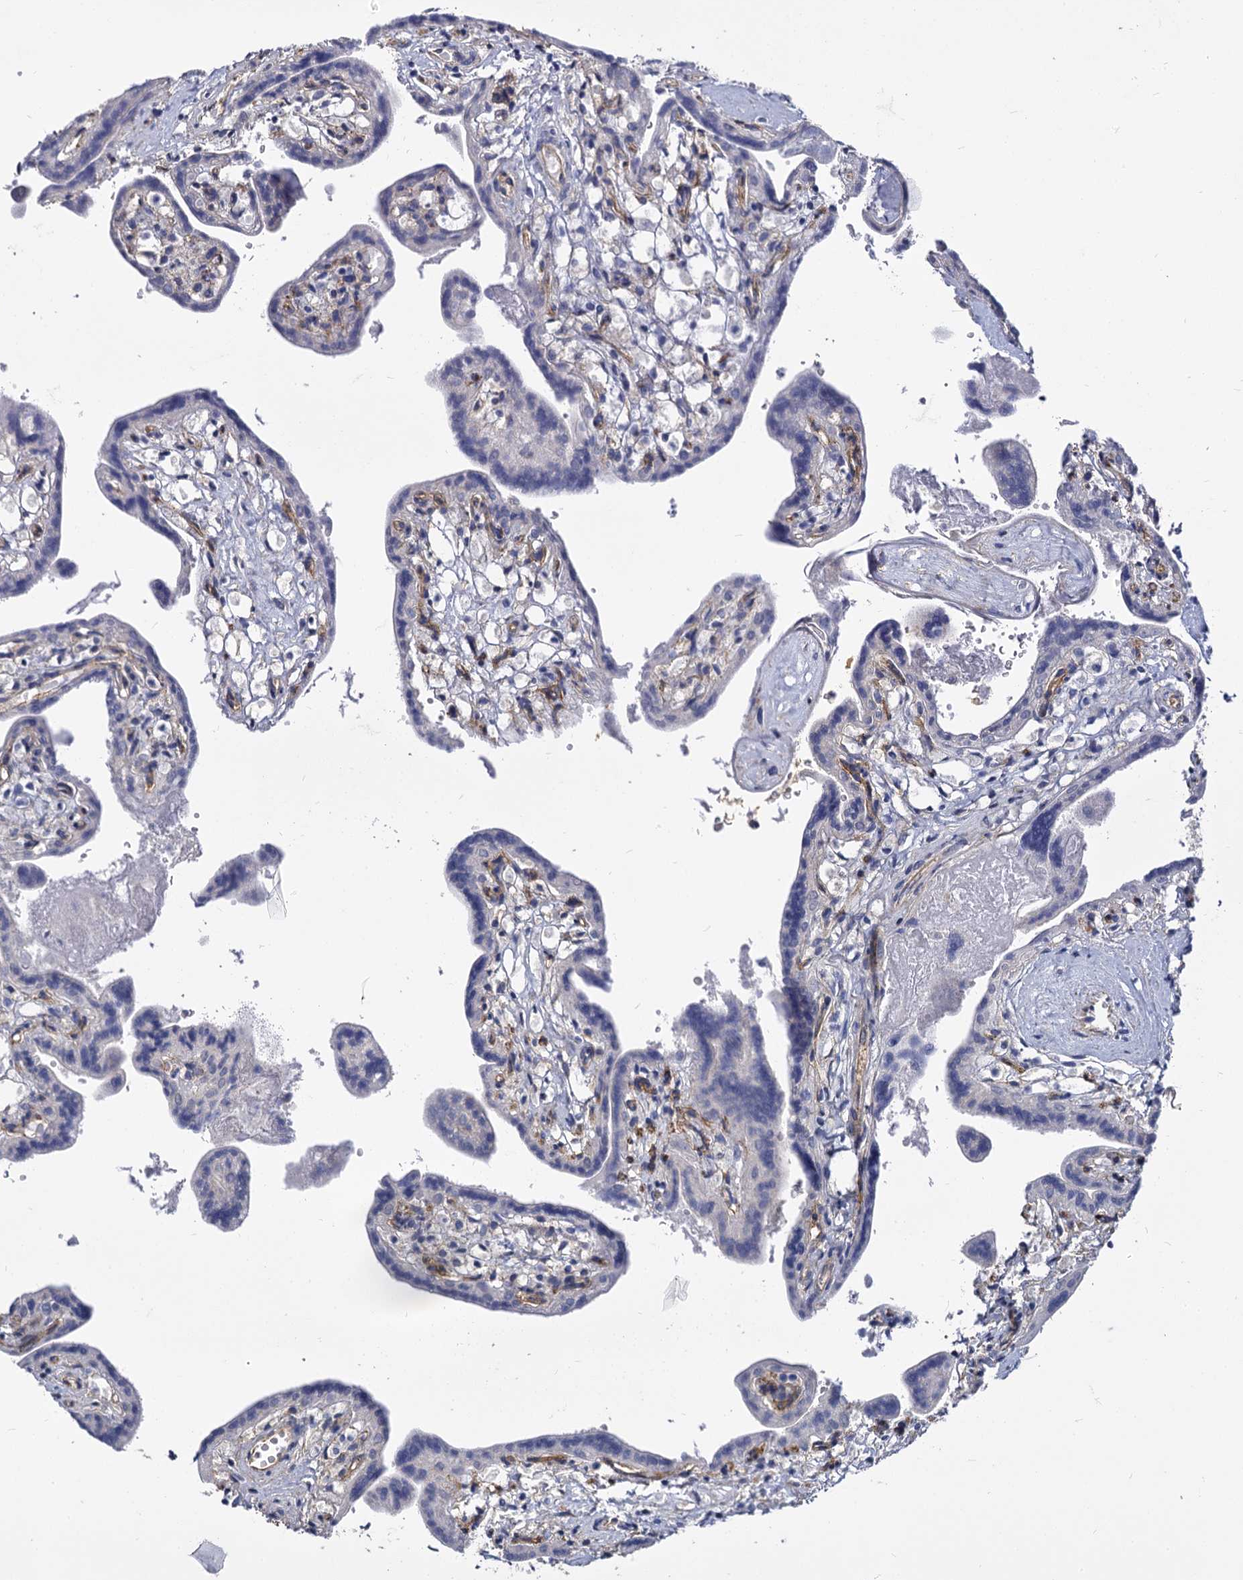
{"staining": {"intensity": "negative", "quantity": "none", "location": "none"}, "tissue": "placenta", "cell_type": "Trophoblastic cells", "image_type": "normal", "snomed": [{"axis": "morphology", "description": "Normal tissue, NOS"}, {"axis": "topography", "description": "Placenta"}], "caption": "High power microscopy image of an IHC image of normal placenta, revealing no significant positivity in trophoblastic cells.", "gene": "CBFB", "patient": {"sex": "female", "age": 37}}